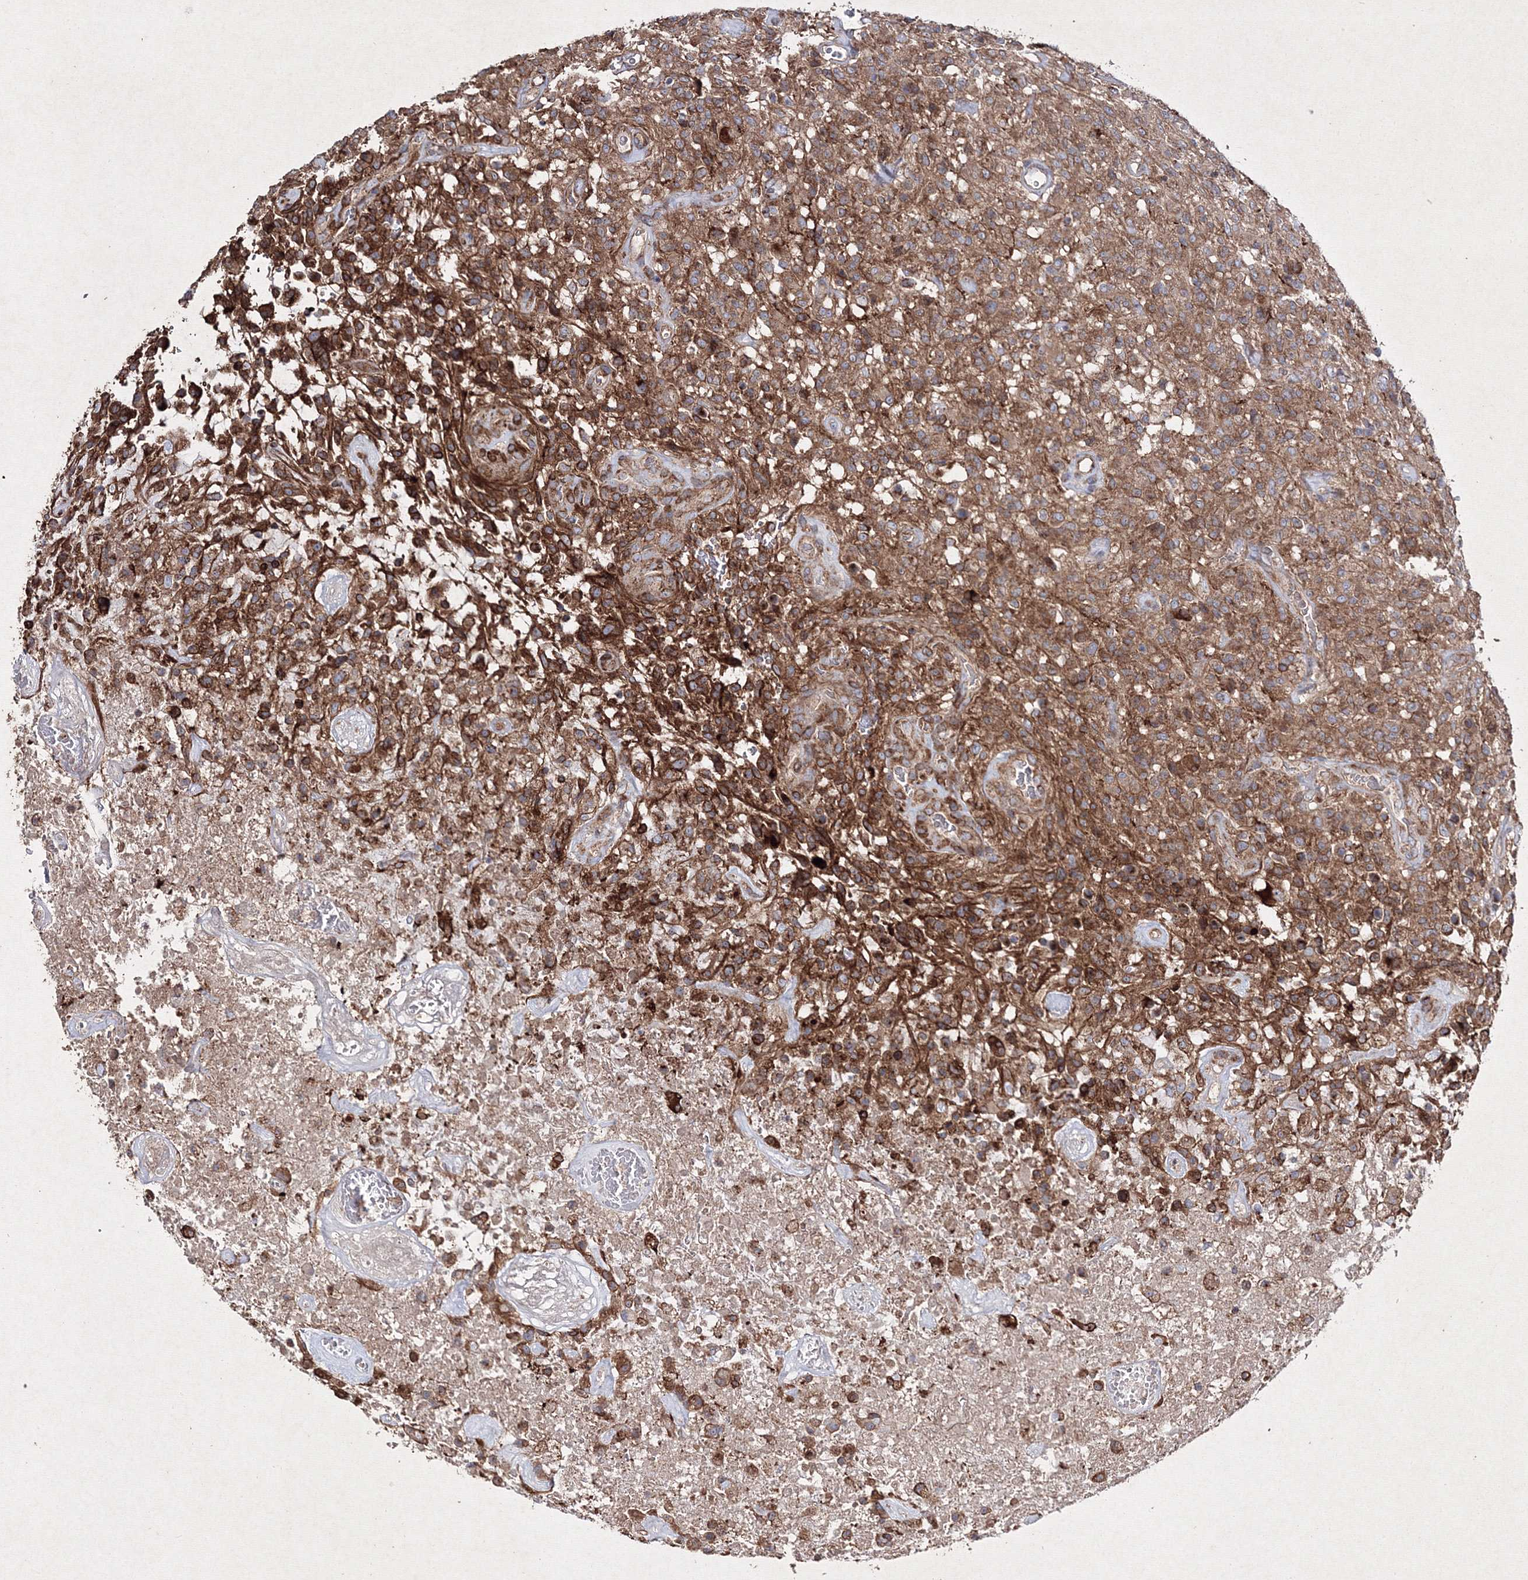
{"staining": {"intensity": "moderate", "quantity": ">75%", "location": "cytoplasmic/membranous"}, "tissue": "glioma", "cell_type": "Tumor cells", "image_type": "cancer", "snomed": [{"axis": "morphology", "description": "Glioma, malignant, High grade"}, {"axis": "topography", "description": "Brain"}], "caption": "Human malignant high-grade glioma stained for a protein (brown) shows moderate cytoplasmic/membranous positive expression in about >75% of tumor cells.", "gene": "GFM1", "patient": {"sex": "female", "age": 57}}